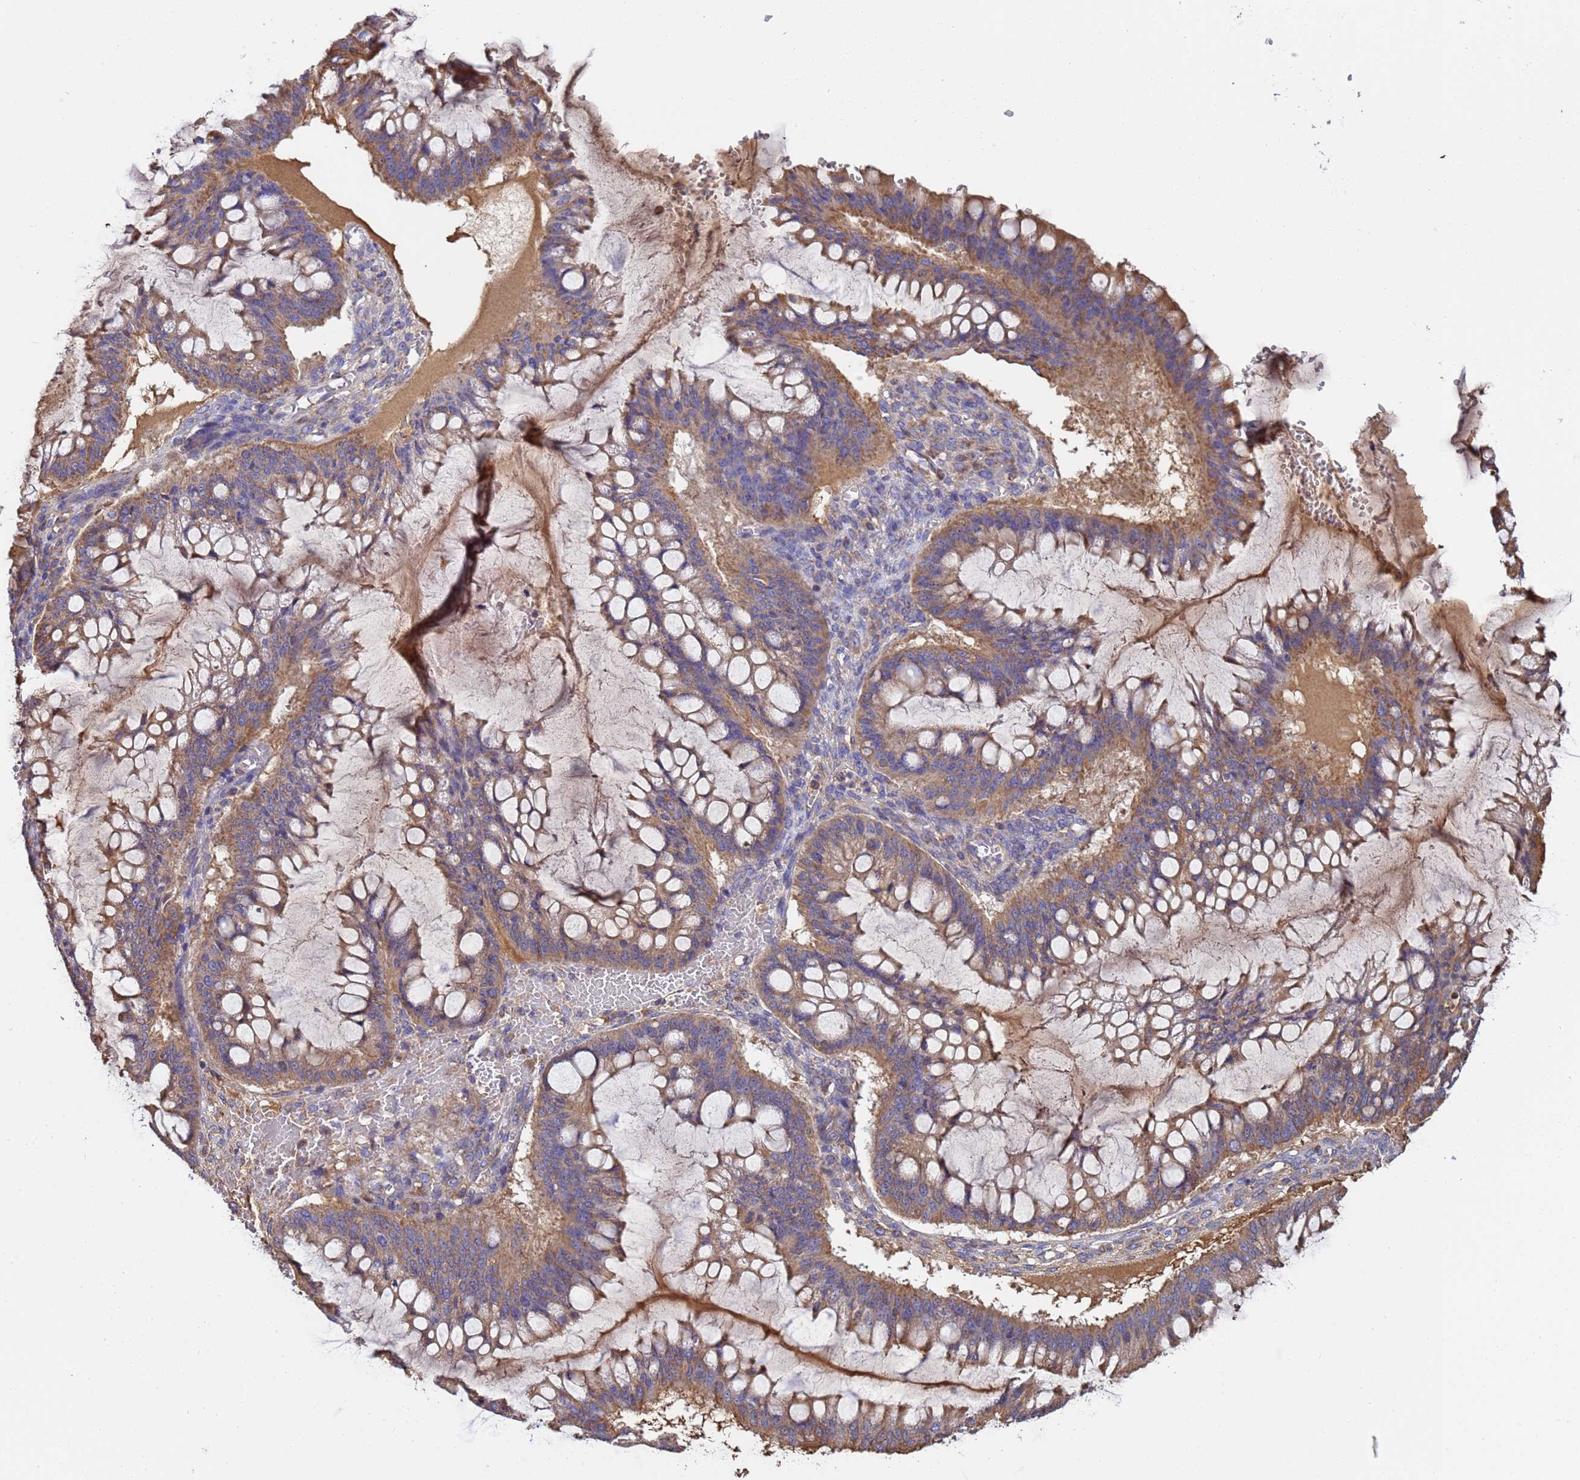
{"staining": {"intensity": "moderate", "quantity": ">75%", "location": "cytoplasmic/membranous"}, "tissue": "ovarian cancer", "cell_type": "Tumor cells", "image_type": "cancer", "snomed": [{"axis": "morphology", "description": "Cystadenocarcinoma, mucinous, NOS"}, {"axis": "topography", "description": "Ovary"}], "caption": "This micrograph demonstrates mucinous cystadenocarcinoma (ovarian) stained with IHC to label a protein in brown. The cytoplasmic/membranous of tumor cells show moderate positivity for the protein. Nuclei are counter-stained blue.", "gene": "GLUD1", "patient": {"sex": "female", "age": 73}}